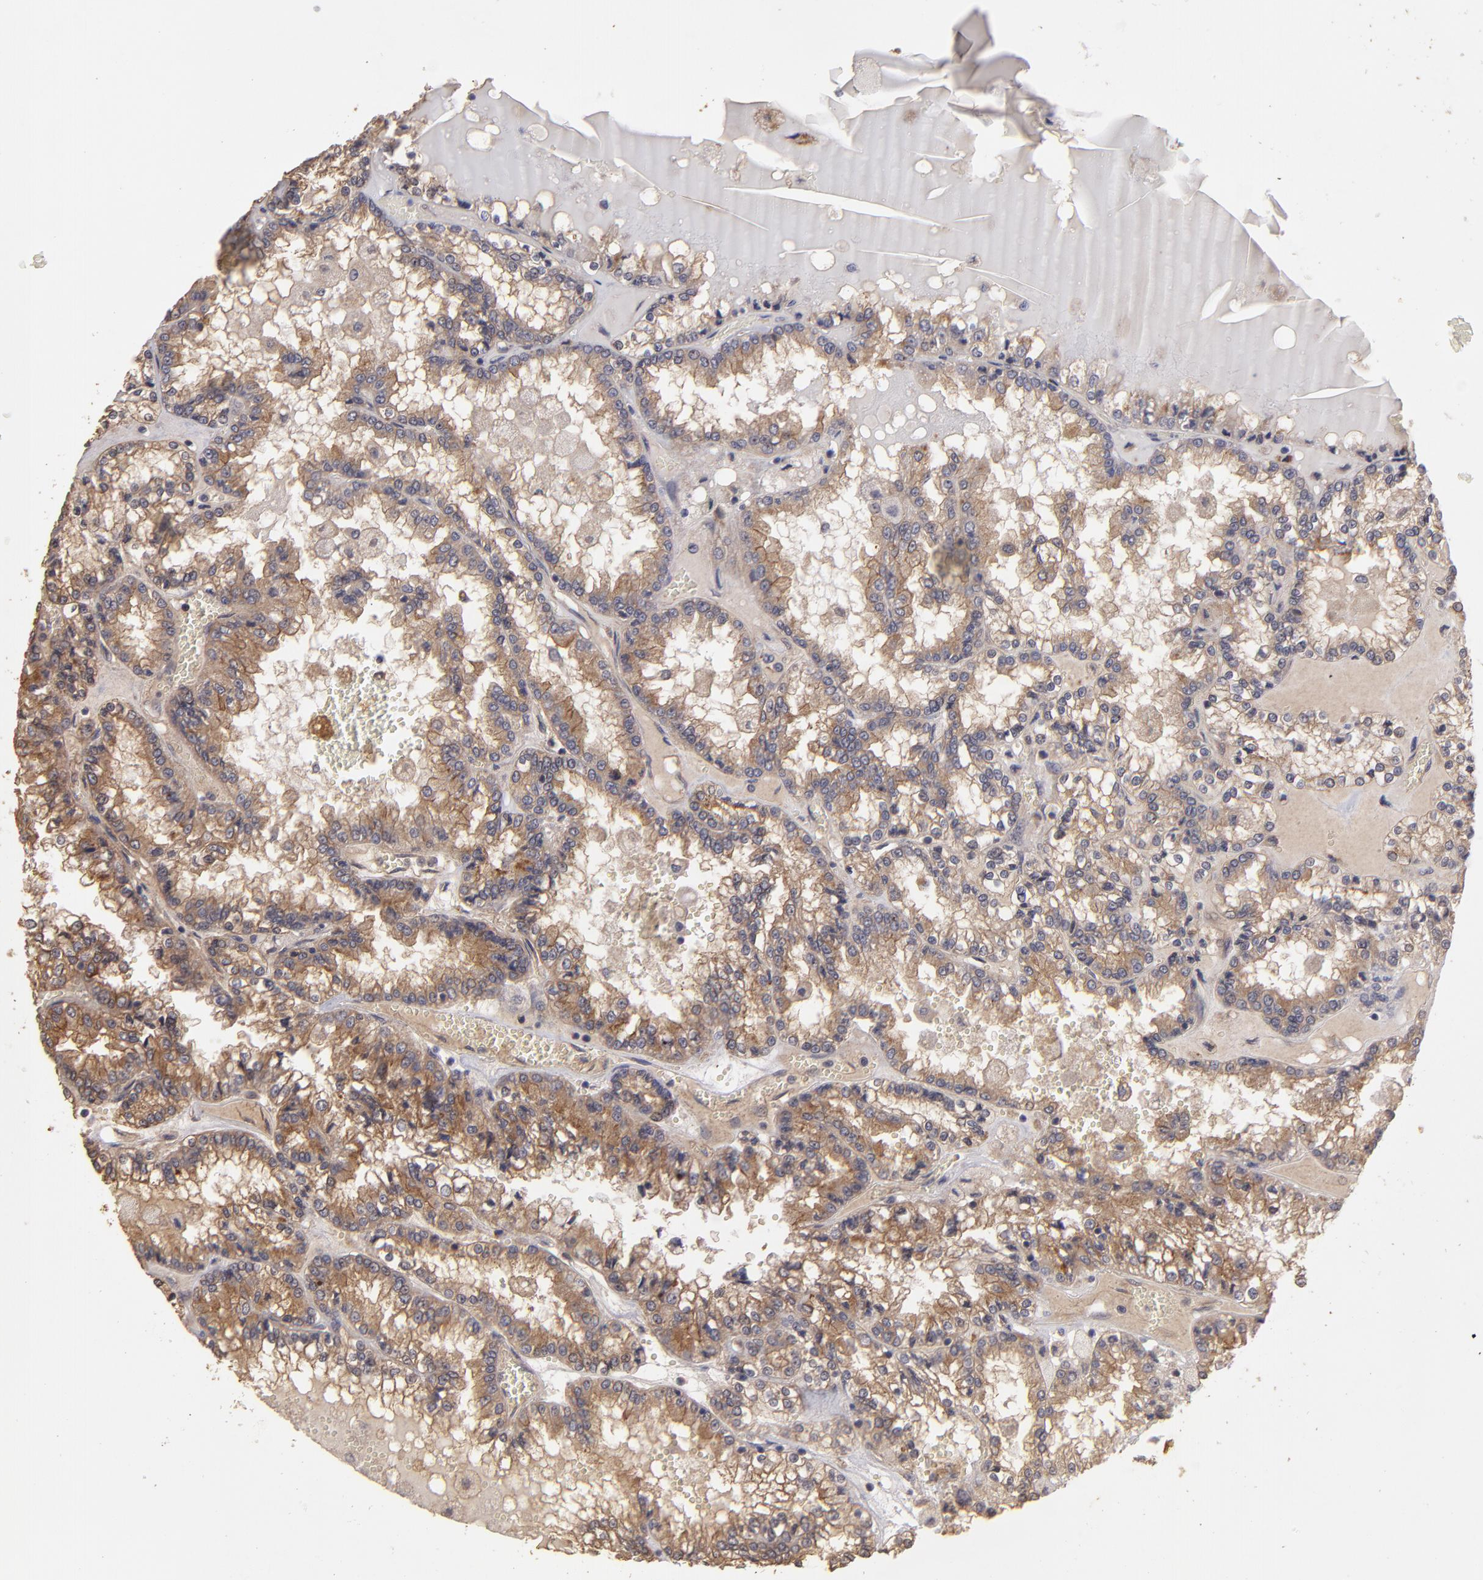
{"staining": {"intensity": "moderate", "quantity": ">75%", "location": "cytoplasmic/membranous"}, "tissue": "renal cancer", "cell_type": "Tumor cells", "image_type": "cancer", "snomed": [{"axis": "morphology", "description": "Adenocarcinoma, NOS"}, {"axis": "topography", "description": "Kidney"}], "caption": "IHC photomicrograph of neoplastic tissue: renal cancer stained using IHC exhibits medium levels of moderate protein expression localized specifically in the cytoplasmic/membranous of tumor cells, appearing as a cytoplasmic/membranous brown color.", "gene": "CTSO", "patient": {"sex": "female", "age": 56}}